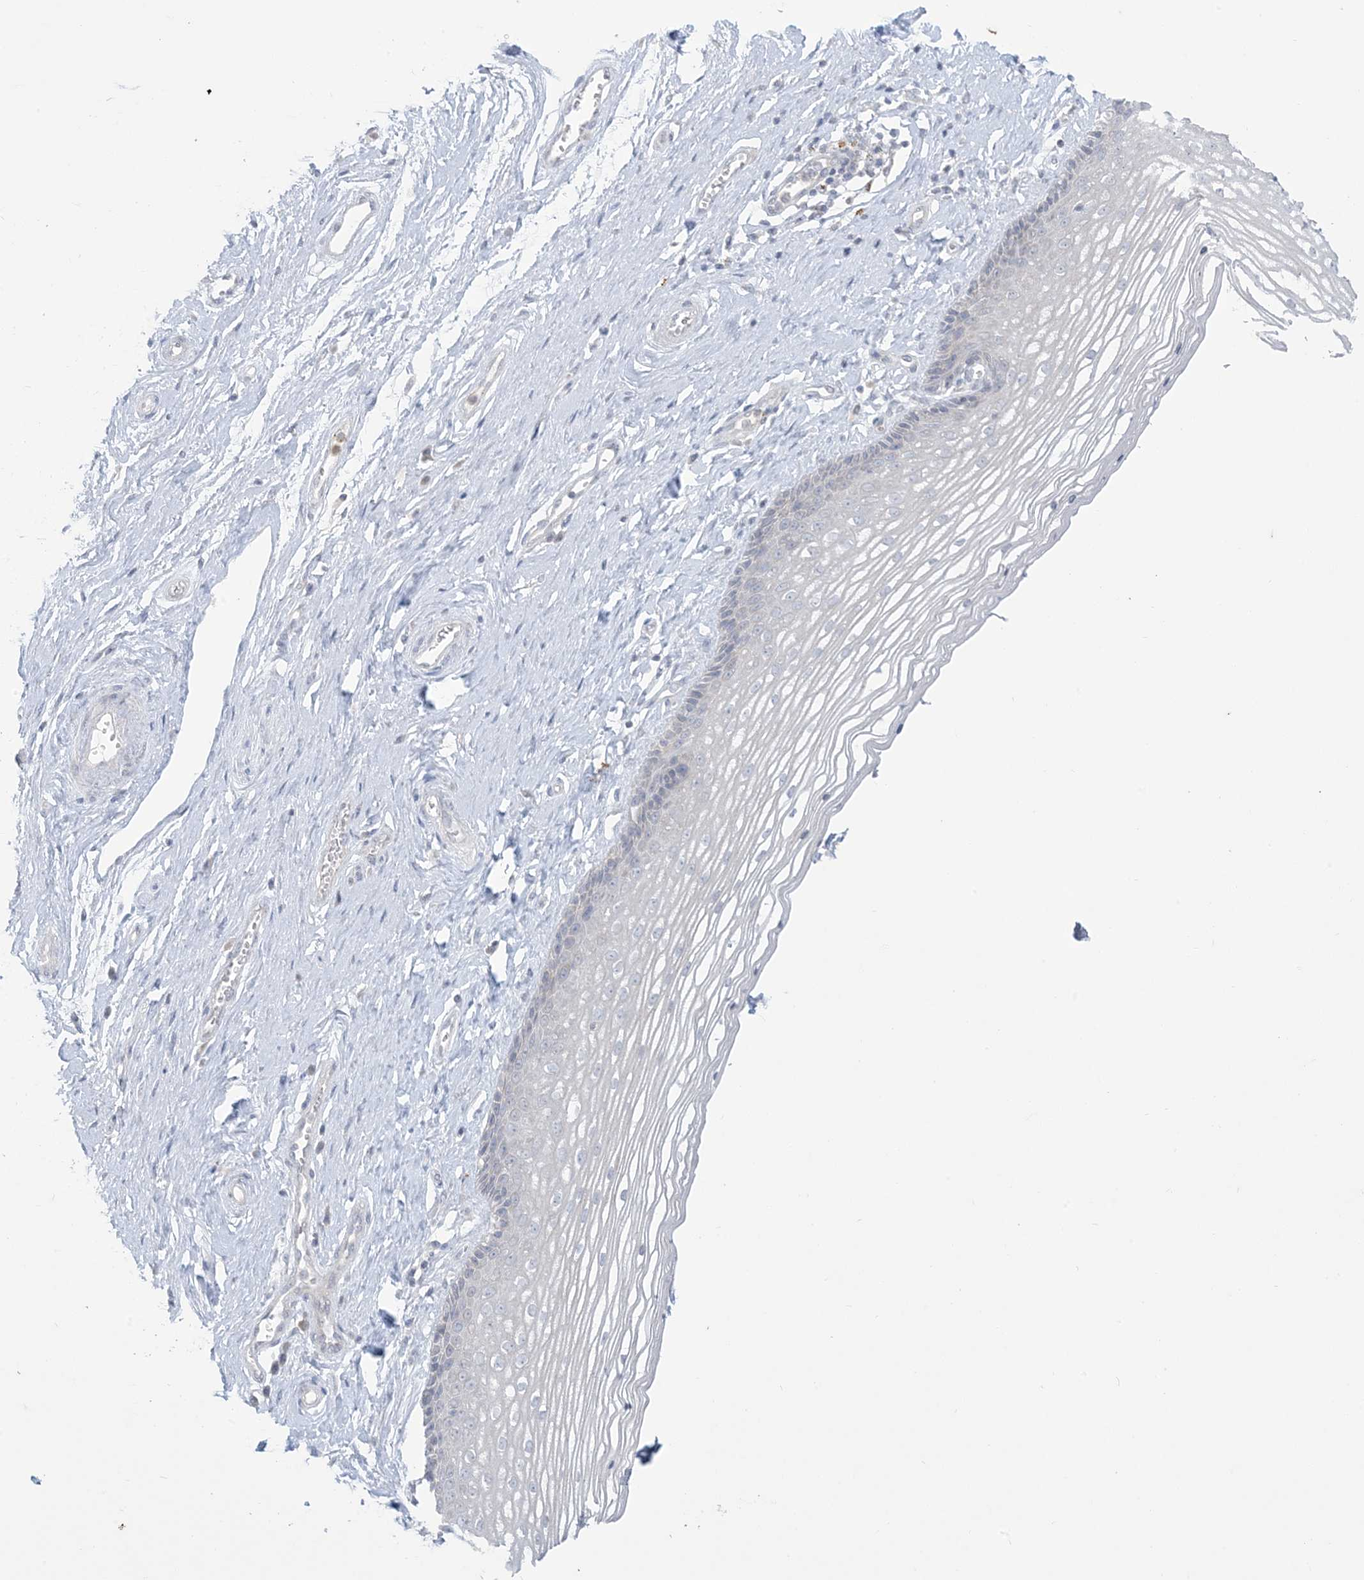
{"staining": {"intensity": "negative", "quantity": "none", "location": "none"}, "tissue": "vagina", "cell_type": "Squamous epithelial cells", "image_type": "normal", "snomed": [{"axis": "morphology", "description": "Normal tissue, NOS"}, {"axis": "topography", "description": "Vagina"}], "caption": "Vagina stained for a protein using IHC reveals no expression squamous epithelial cells.", "gene": "KIF3A", "patient": {"sex": "female", "age": 46}}